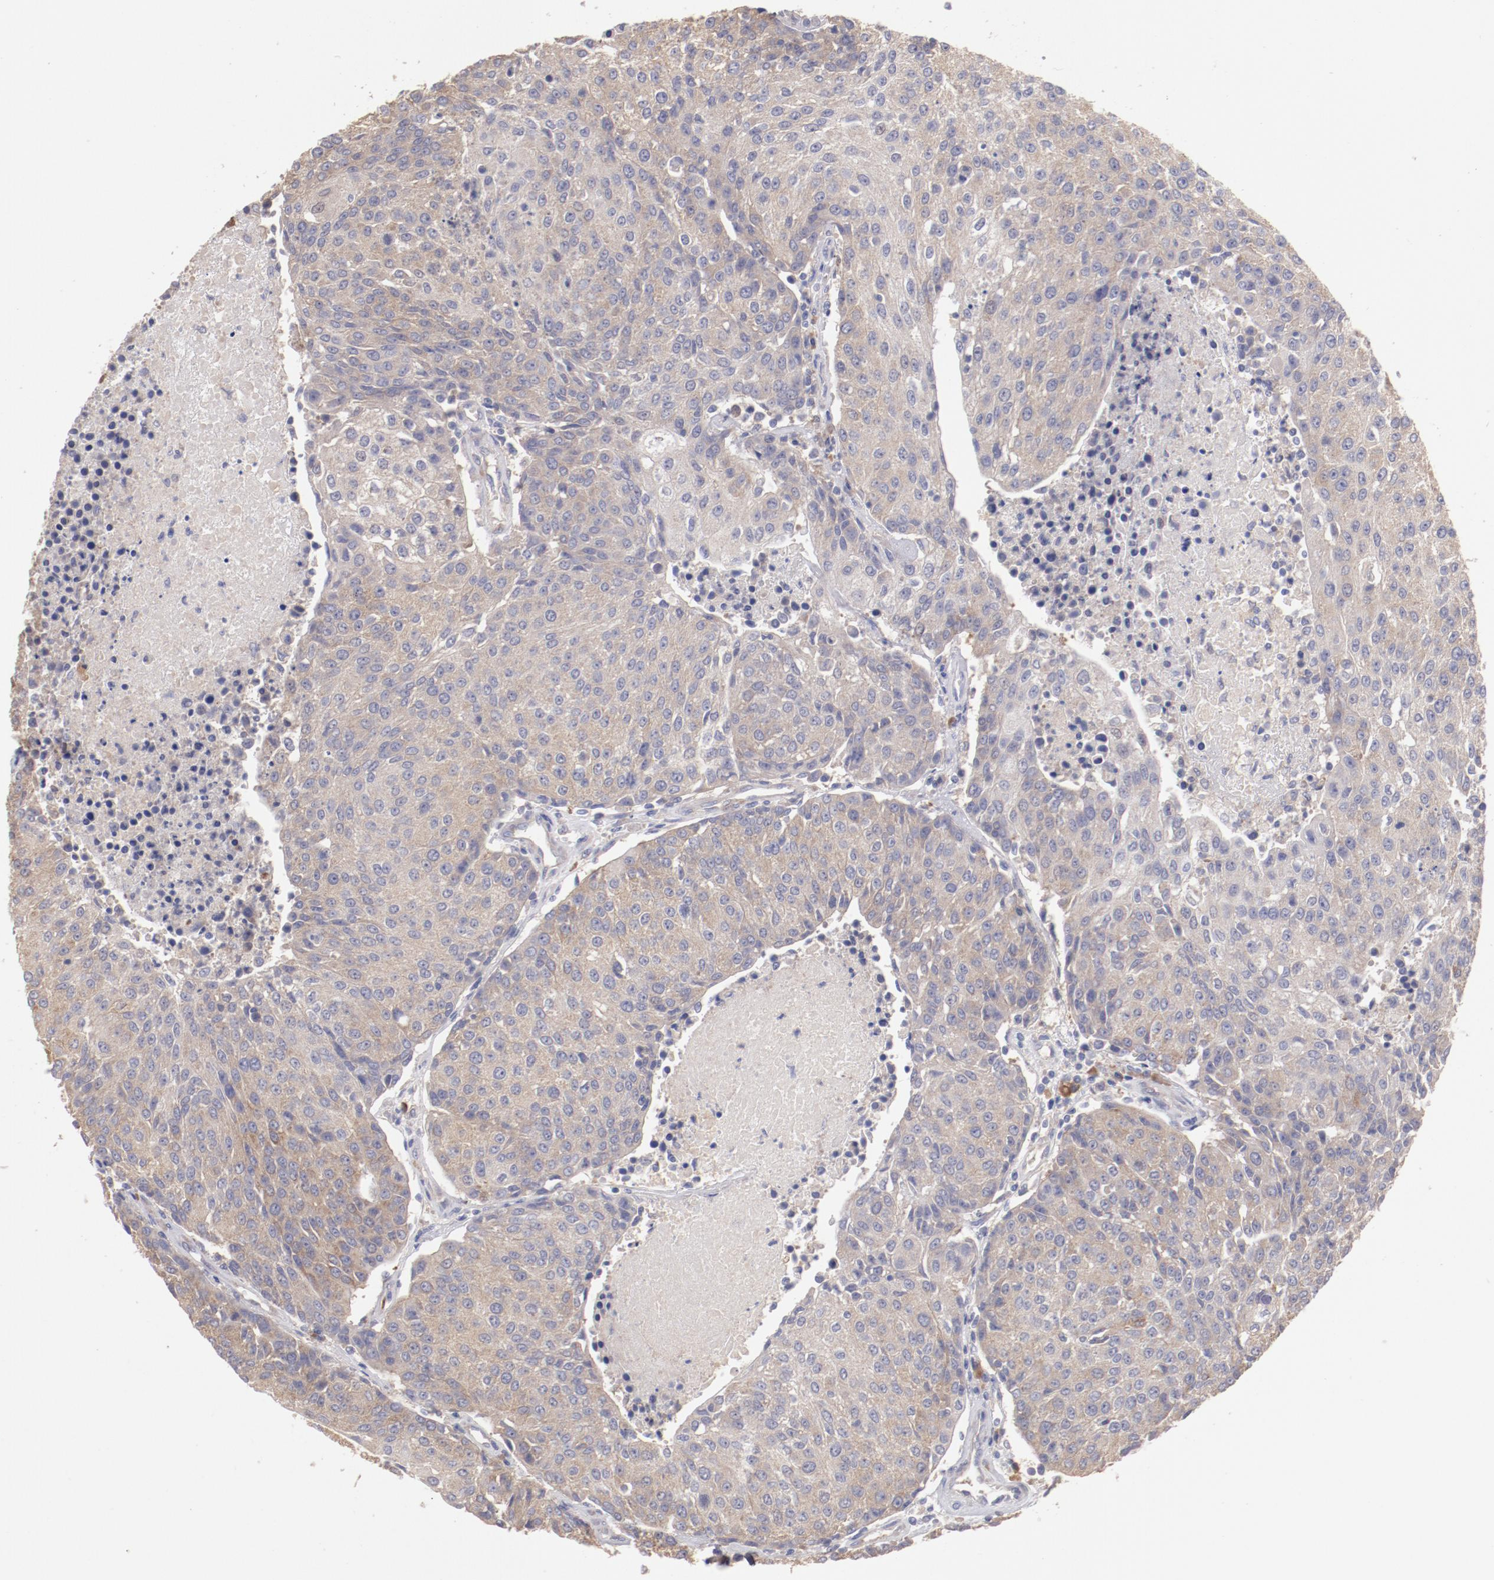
{"staining": {"intensity": "weak", "quantity": ">75%", "location": "cytoplasmic/membranous"}, "tissue": "urothelial cancer", "cell_type": "Tumor cells", "image_type": "cancer", "snomed": [{"axis": "morphology", "description": "Urothelial carcinoma, High grade"}, {"axis": "topography", "description": "Urinary bladder"}], "caption": "A histopathology image showing weak cytoplasmic/membranous positivity in approximately >75% of tumor cells in urothelial cancer, as visualized by brown immunohistochemical staining.", "gene": "ENTPD5", "patient": {"sex": "female", "age": 85}}